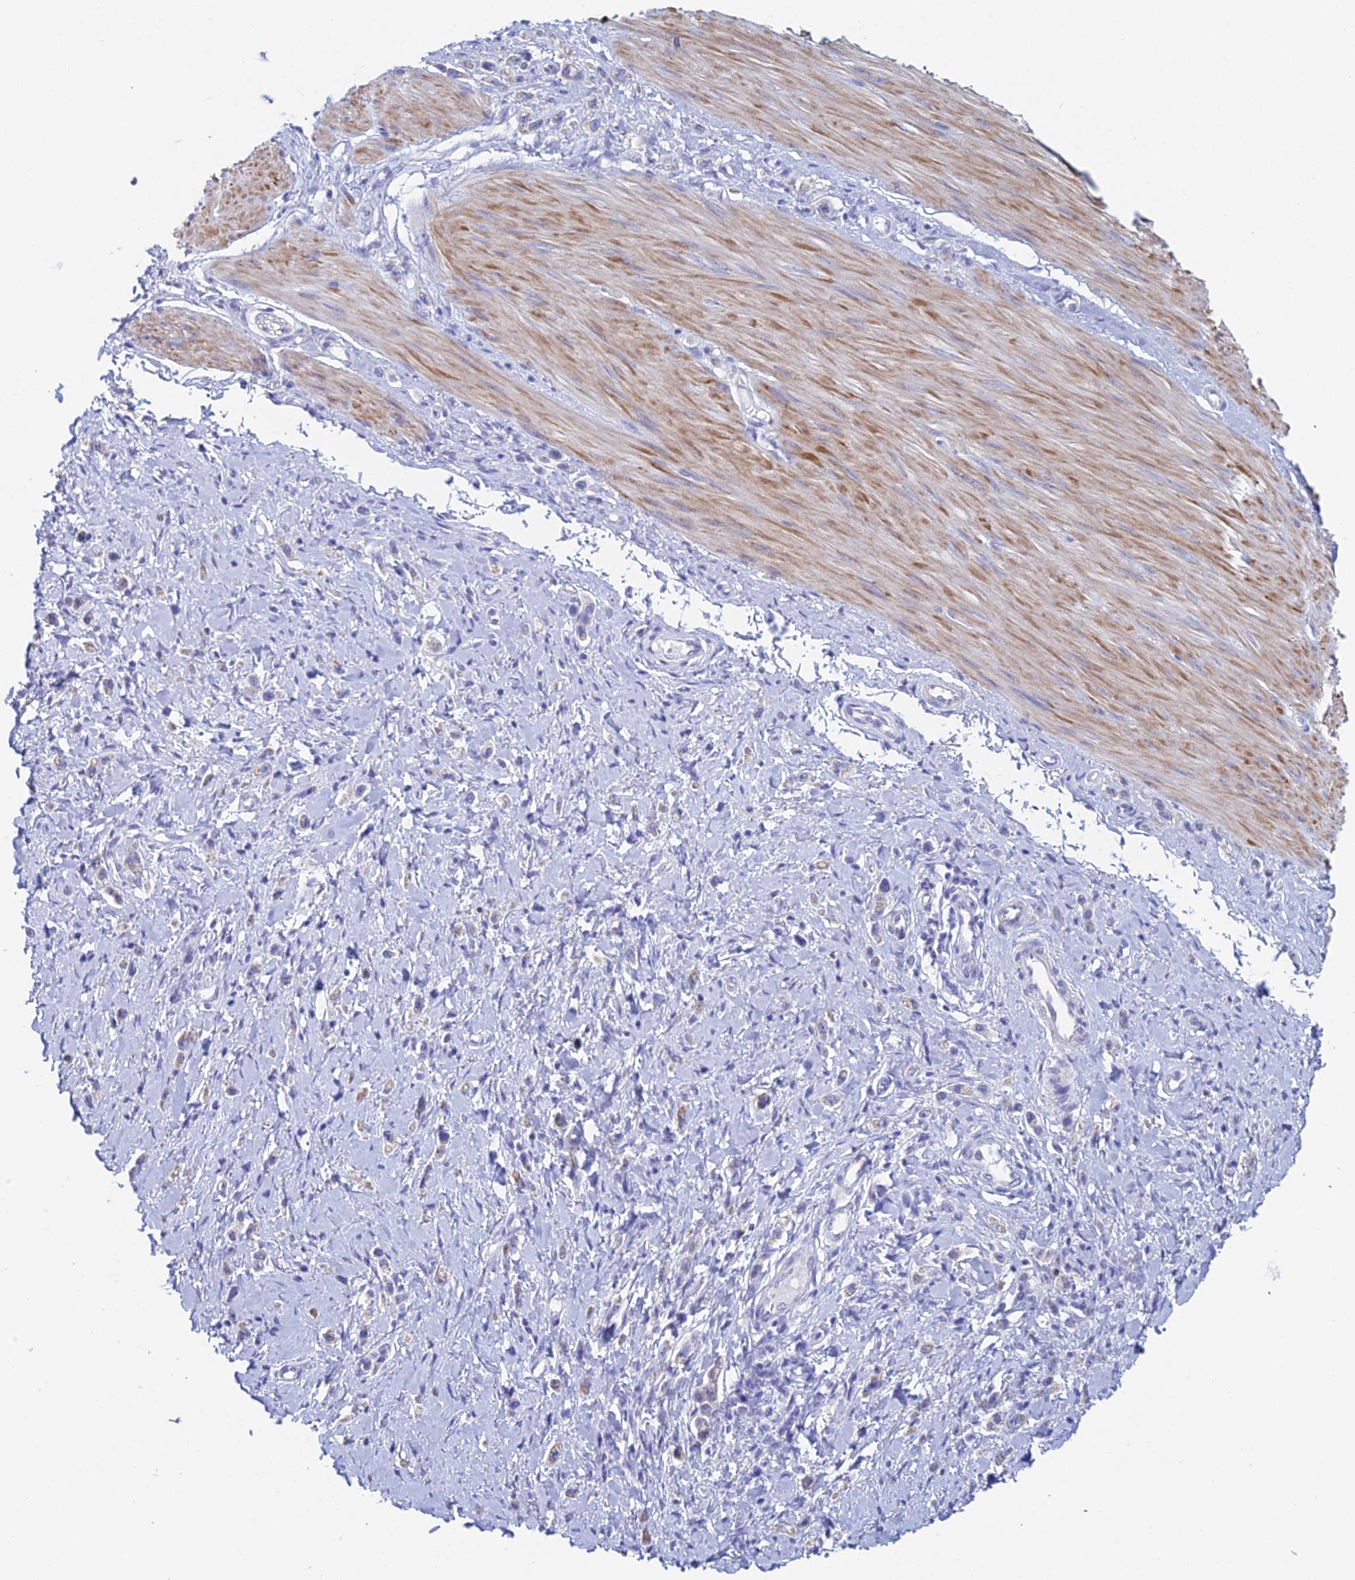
{"staining": {"intensity": "negative", "quantity": "none", "location": "none"}, "tissue": "stomach cancer", "cell_type": "Tumor cells", "image_type": "cancer", "snomed": [{"axis": "morphology", "description": "Adenocarcinoma, NOS"}, {"axis": "topography", "description": "Stomach"}], "caption": "The histopathology image demonstrates no staining of tumor cells in adenocarcinoma (stomach). Brightfield microscopy of IHC stained with DAB (brown) and hematoxylin (blue), captured at high magnification.", "gene": "ACSM1", "patient": {"sex": "female", "age": 65}}